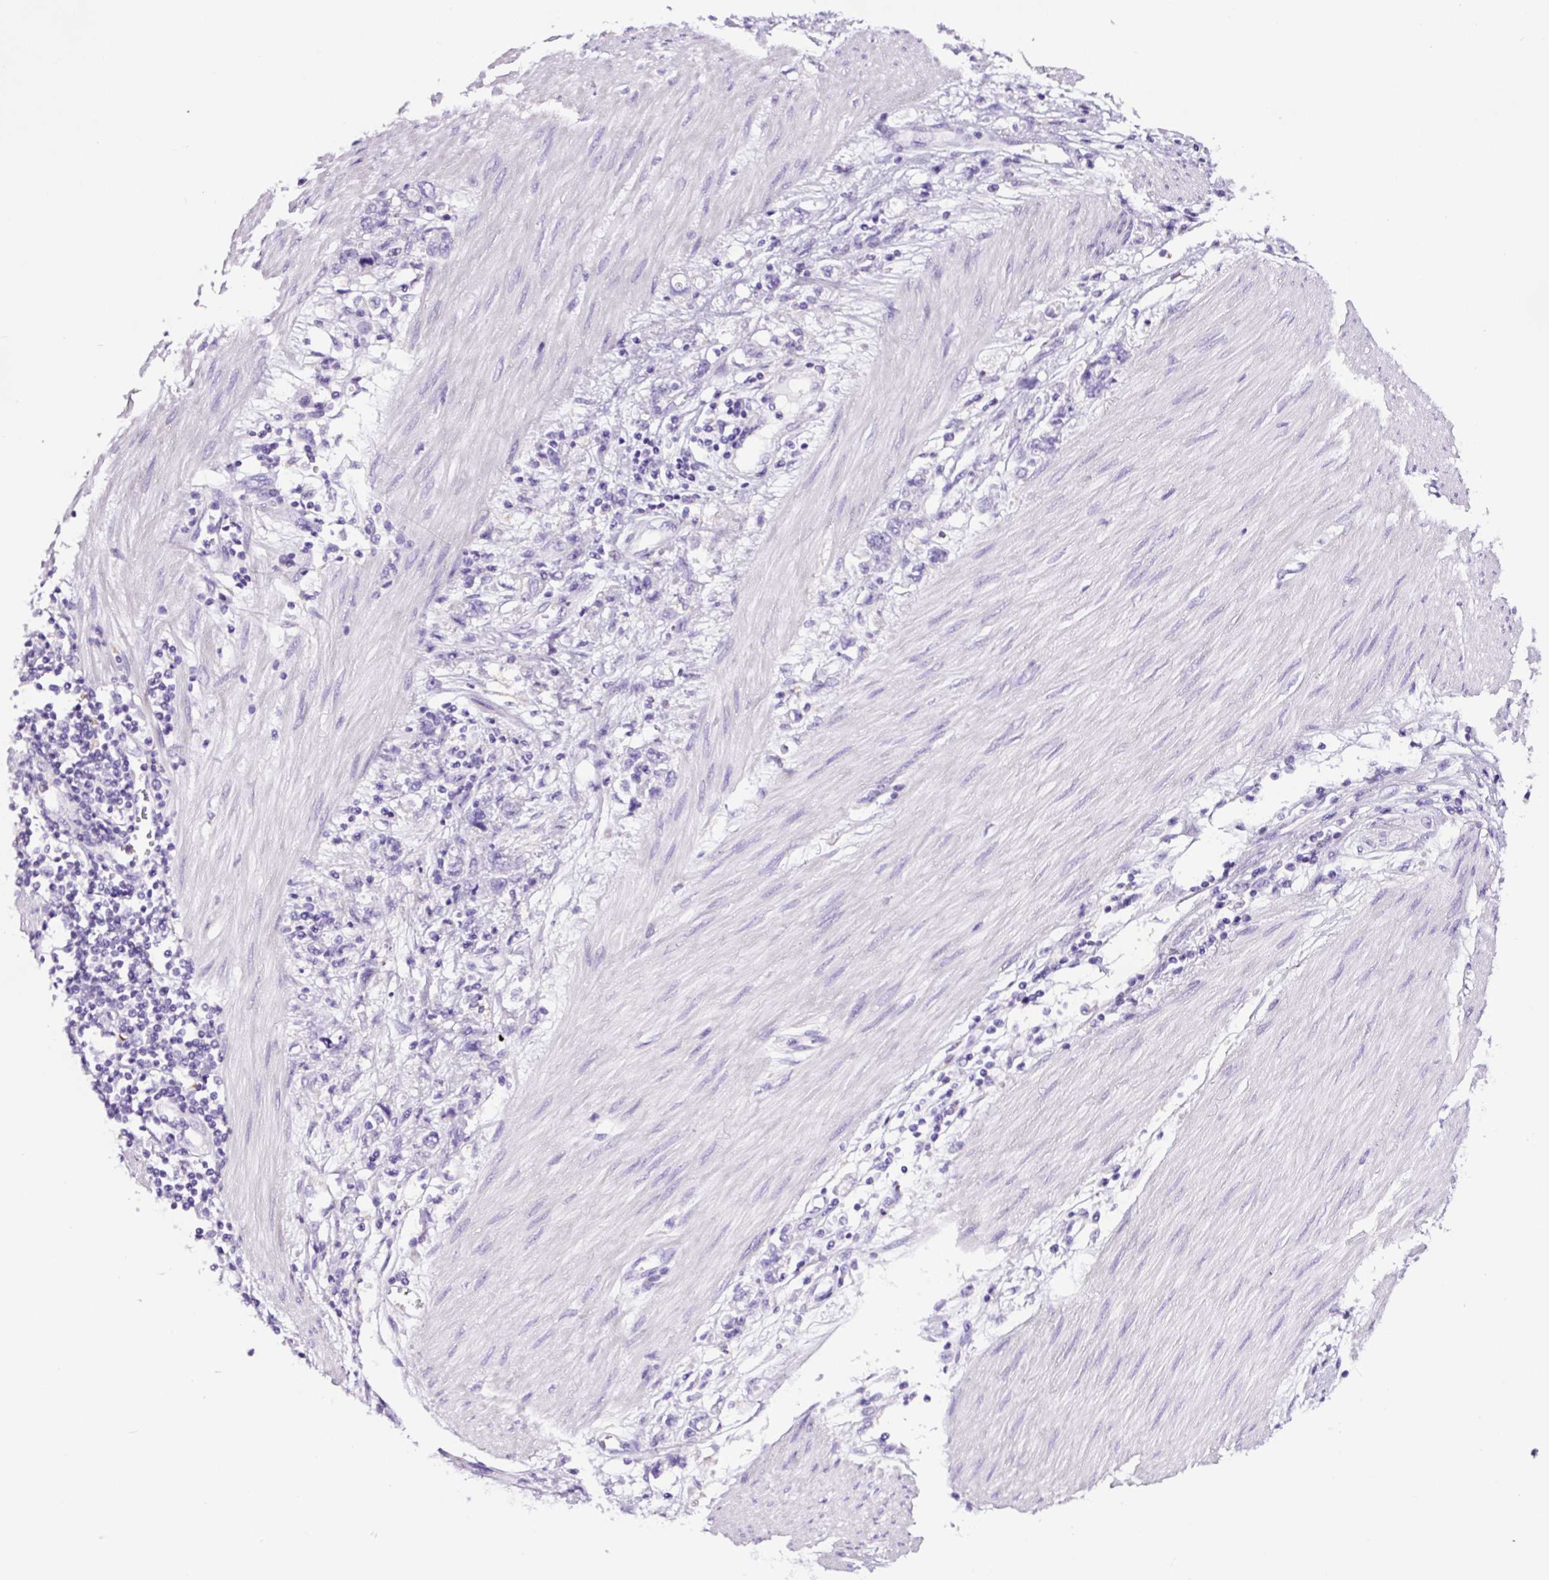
{"staining": {"intensity": "negative", "quantity": "none", "location": "none"}, "tissue": "stomach cancer", "cell_type": "Tumor cells", "image_type": "cancer", "snomed": [{"axis": "morphology", "description": "Adenocarcinoma, NOS"}, {"axis": "topography", "description": "Stomach"}], "caption": "The IHC photomicrograph has no significant staining in tumor cells of adenocarcinoma (stomach) tissue.", "gene": "FBXL7", "patient": {"sex": "female", "age": 76}}